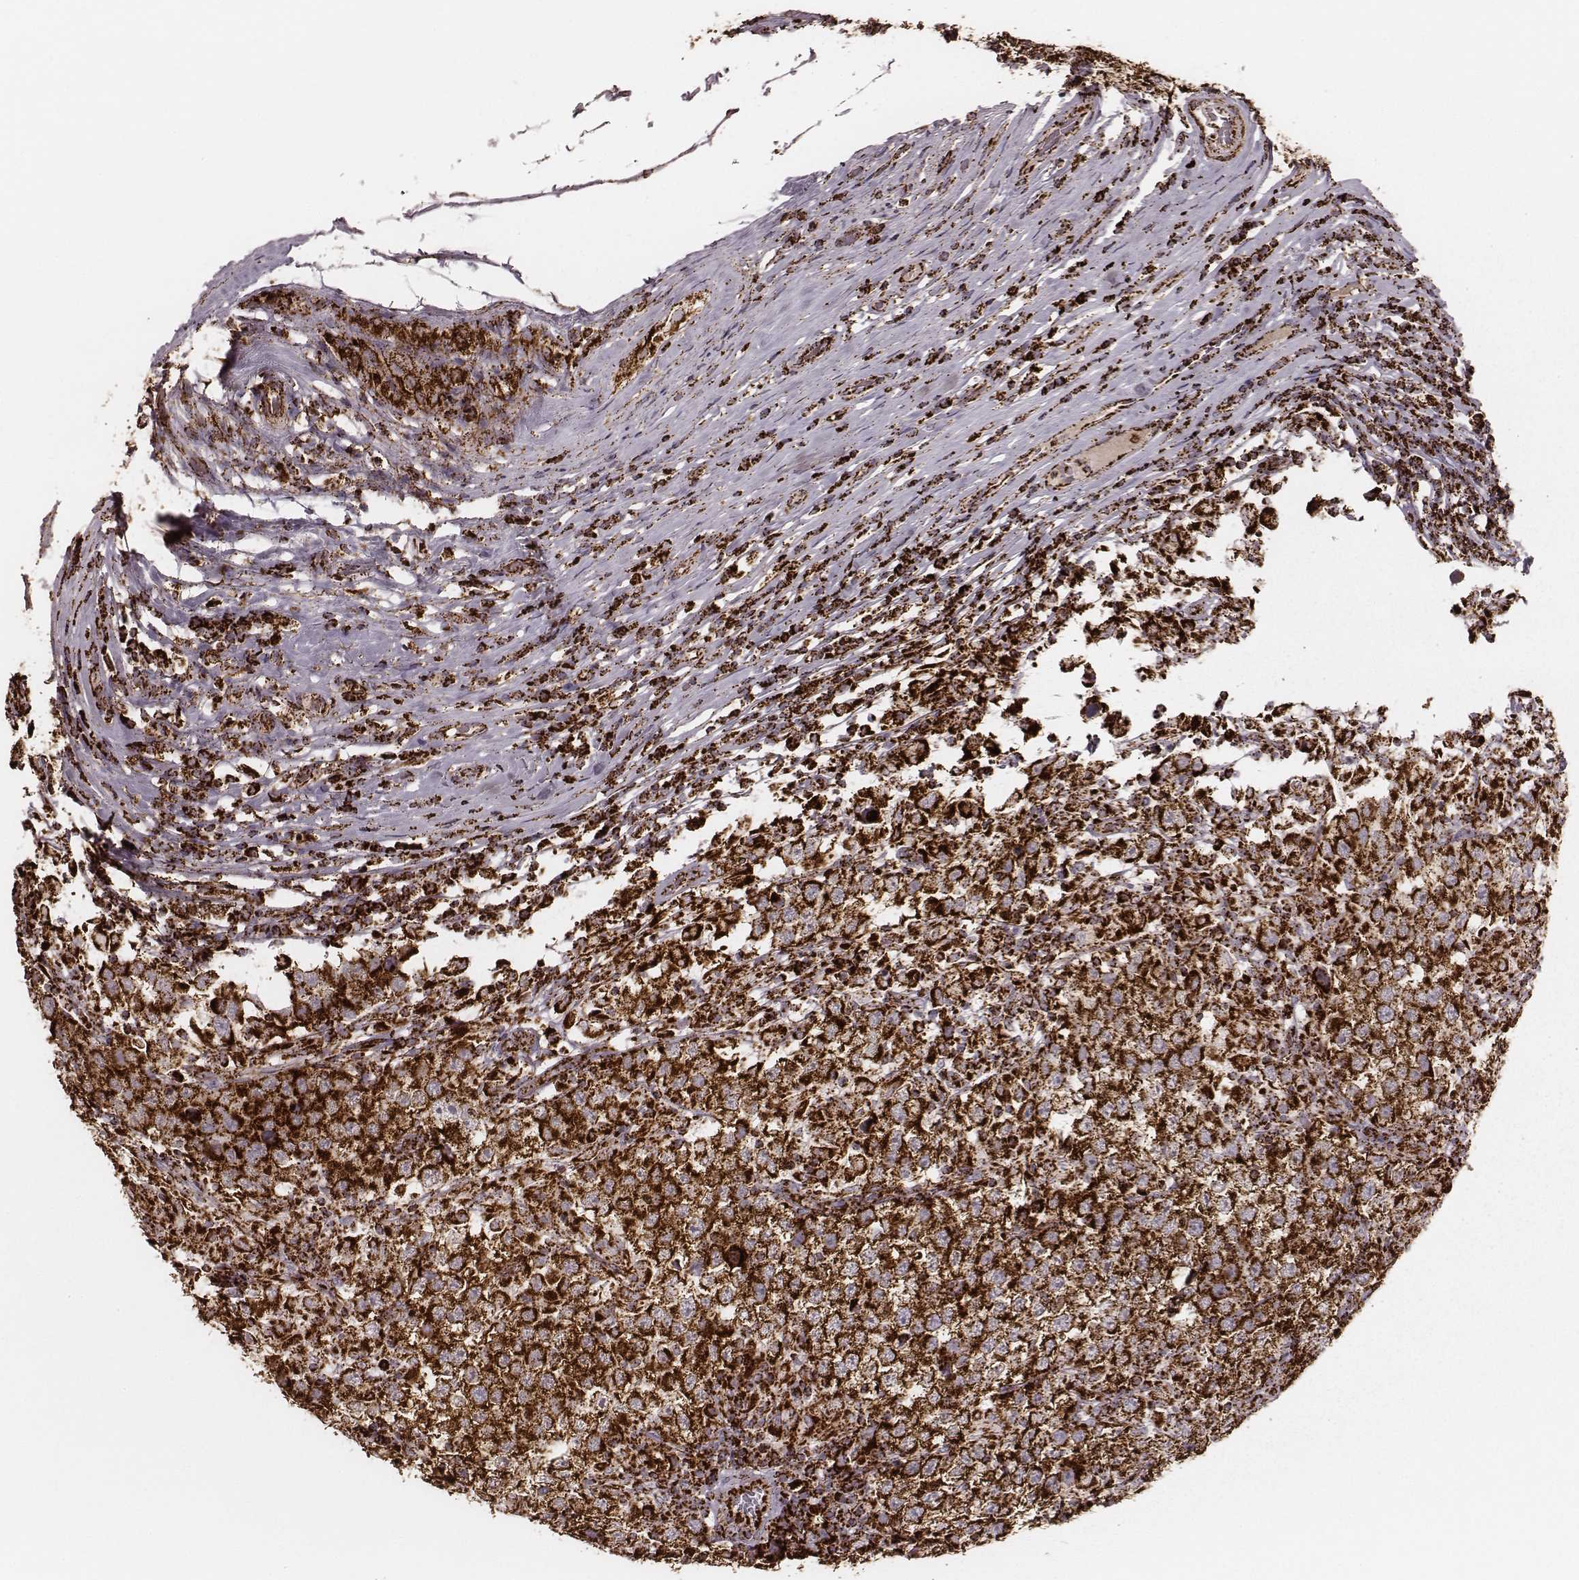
{"staining": {"intensity": "strong", "quantity": ">75%", "location": "cytoplasmic/membranous"}, "tissue": "testis cancer", "cell_type": "Tumor cells", "image_type": "cancer", "snomed": [{"axis": "morphology", "description": "Seminoma, NOS"}, {"axis": "morphology", "description": "Carcinoma, Embryonal, NOS"}, {"axis": "topography", "description": "Testis"}], "caption": "IHC staining of testis cancer, which displays high levels of strong cytoplasmic/membranous expression in about >75% of tumor cells indicating strong cytoplasmic/membranous protein positivity. The staining was performed using DAB (3,3'-diaminobenzidine) (brown) for protein detection and nuclei were counterstained in hematoxylin (blue).", "gene": "TUFM", "patient": {"sex": "male", "age": 41}}